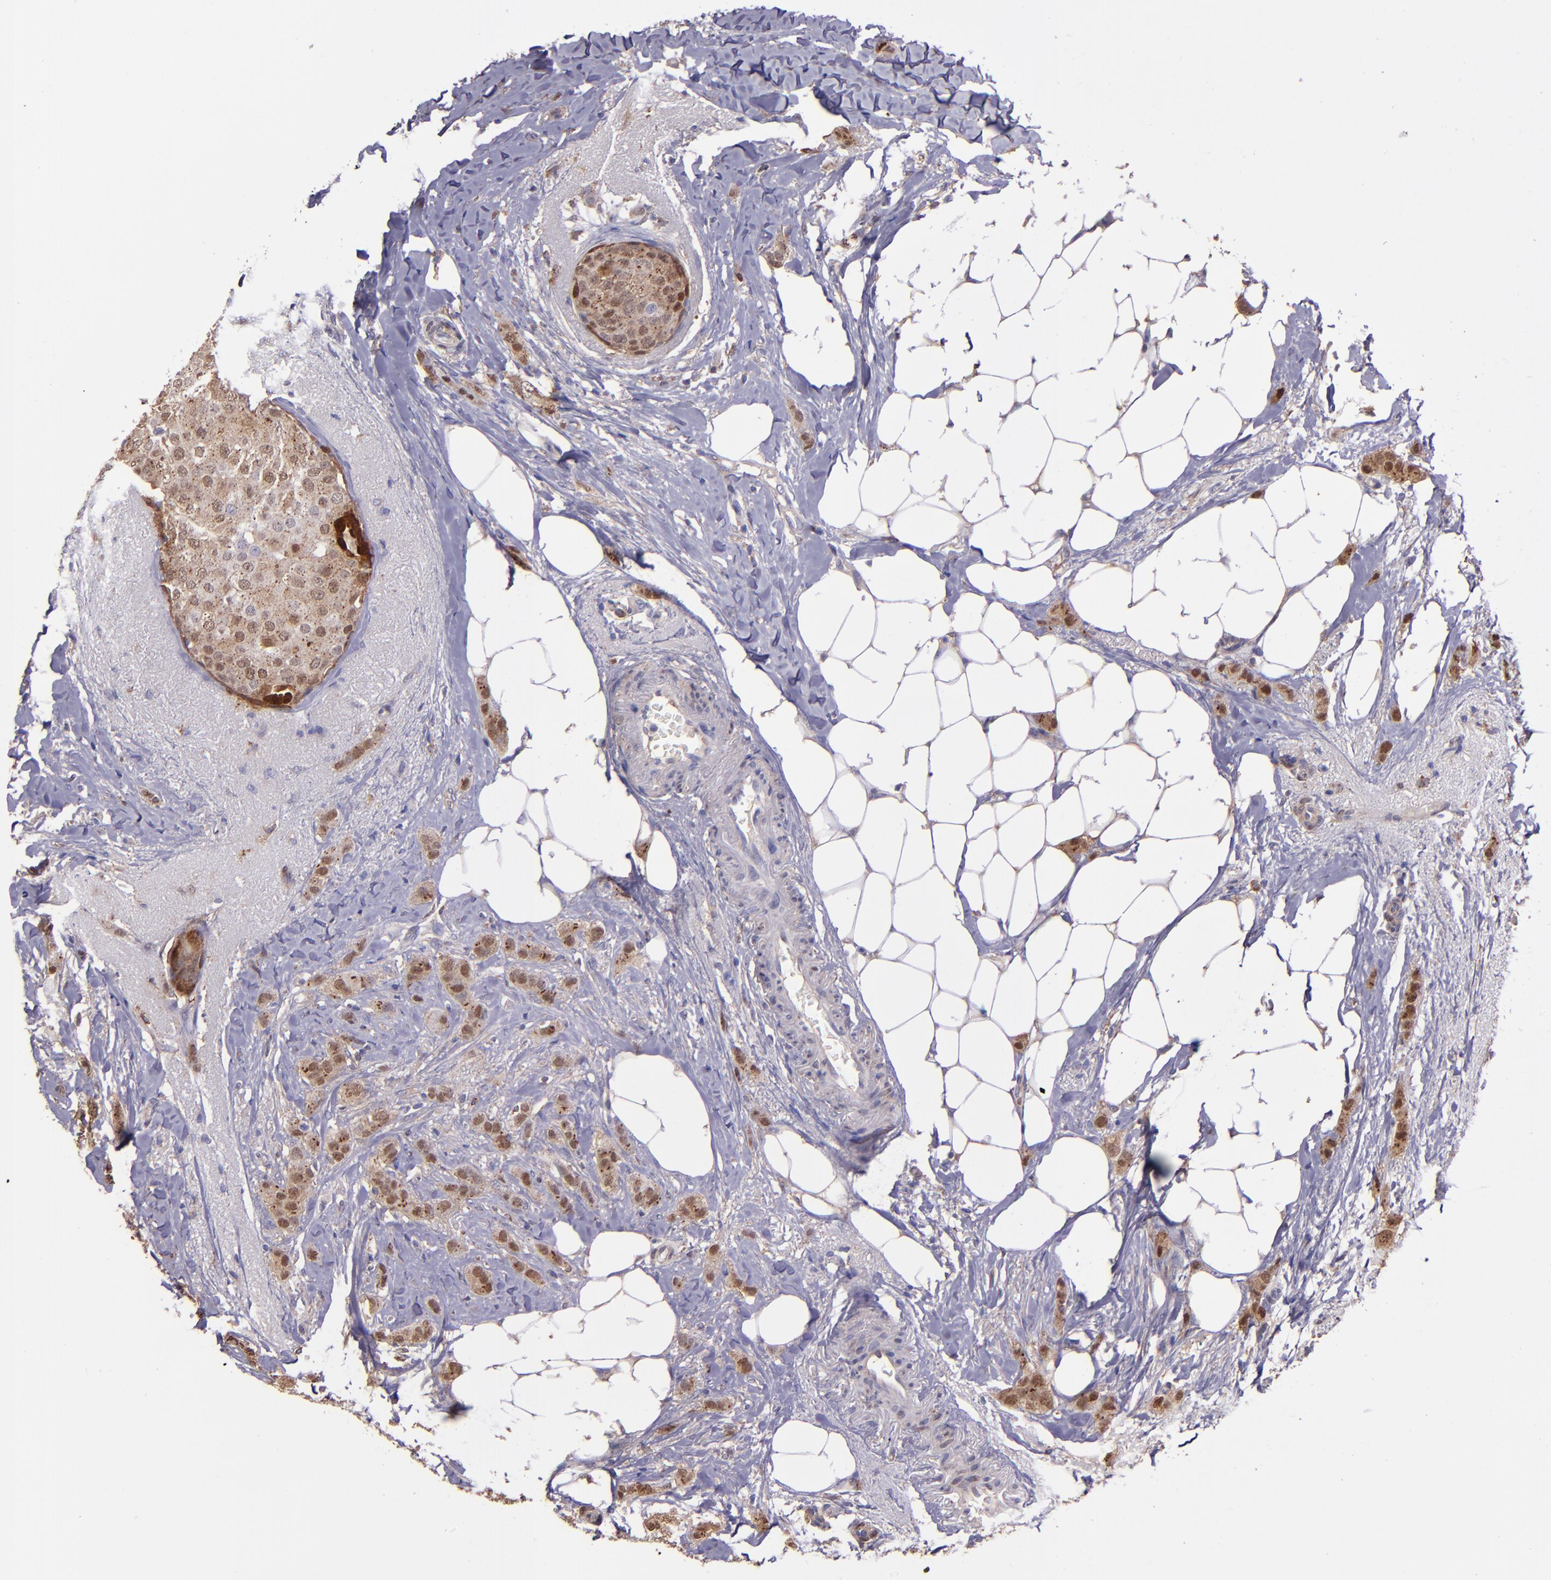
{"staining": {"intensity": "moderate", "quantity": ">75%", "location": "cytoplasmic/membranous,nuclear"}, "tissue": "breast cancer", "cell_type": "Tumor cells", "image_type": "cancer", "snomed": [{"axis": "morphology", "description": "Lobular carcinoma"}, {"axis": "topography", "description": "Breast"}], "caption": "Breast lobular carcinoma stained for a protein (brown) shows moderate cytoplasmic/membranous and nuclear positive staining in about >75% of tumor cells.", "gene": "WASHC1", "patient": {"sex": "female", "age": 55}}